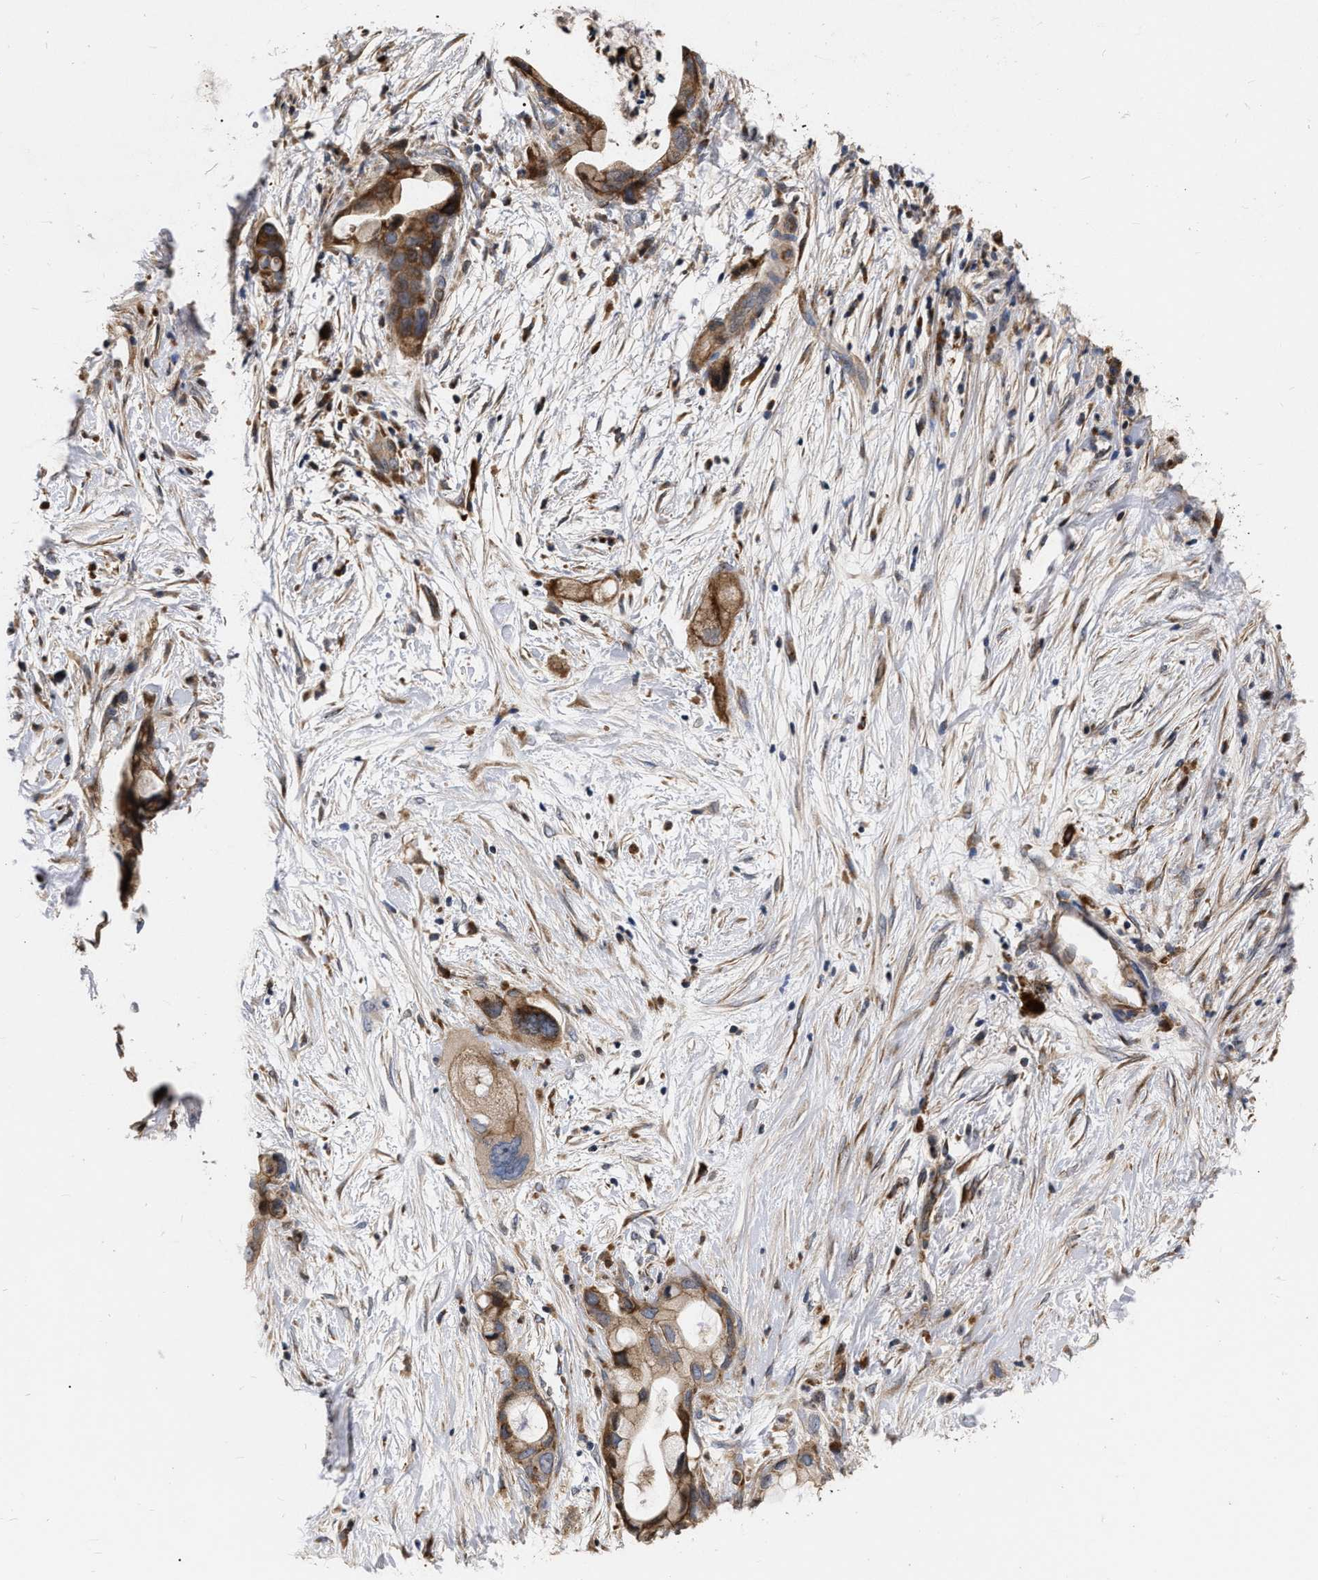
{"staining": {"intensity": "strong", "quantity": "25%-75%", "location": "cytoplasmic/membranous"}, "tissue": "pancreatic cancer", "cell_type": "Tumor cells", "image_type": "cancer", "snomed": [{"axis": "morphology", "description": "Adenocarcinoma, NOS"}, {"axis": "topography", "description": "Pancreas"}], "caption": "The micrograph exhibits a brown stain indicating the presence of a protein in the cytoplasmic/membranous of tumor cells in pancreatic adenocarcinoma.", "gene": "MLST8", "patient": {"sex": "female", "age": 59}}